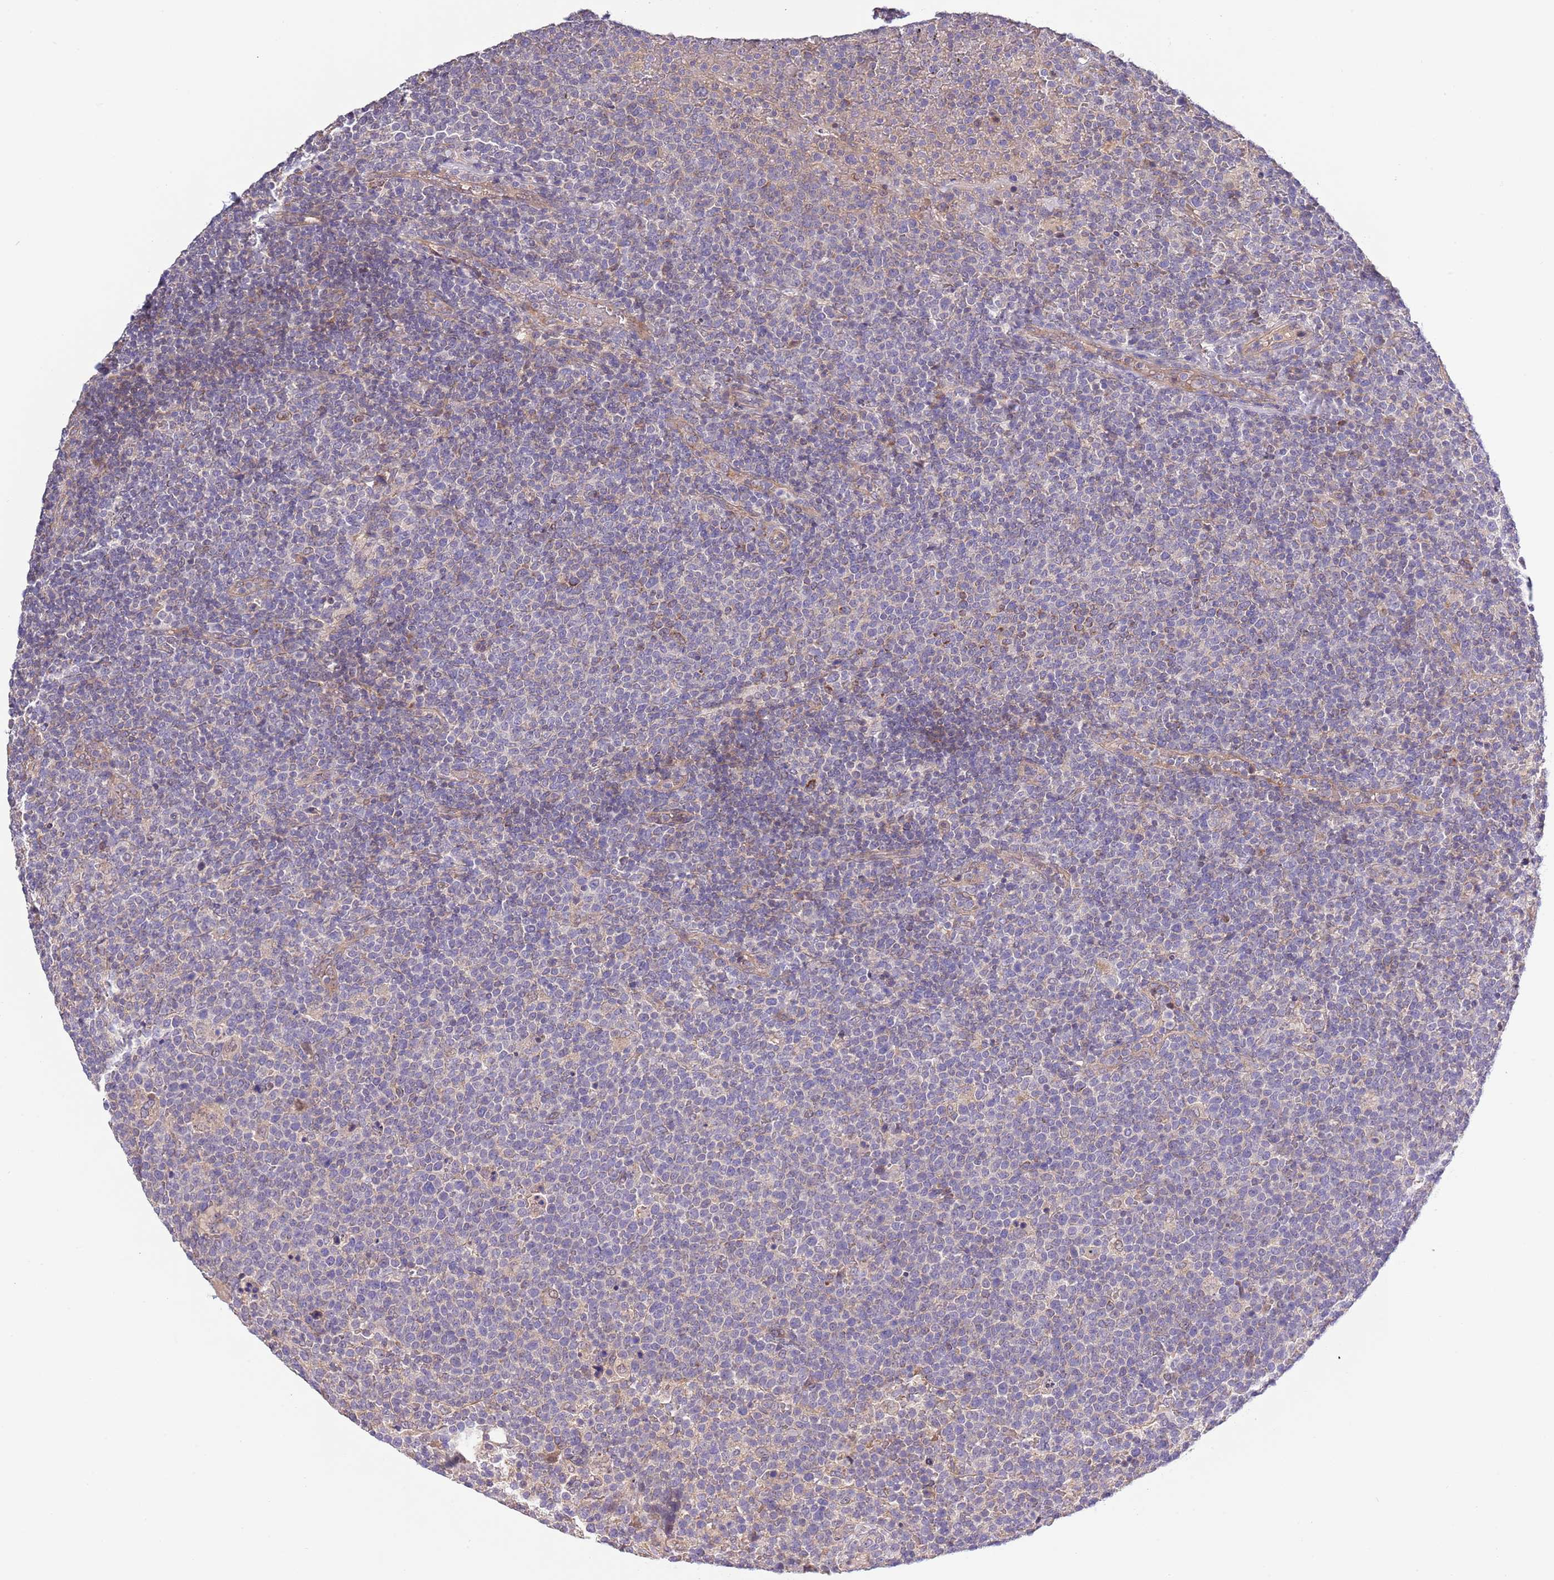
{"staining": {"intensity": "negative", "quantity": "none", "location": "none"}, "tissue": "lymphoma", "cell_type": "Tumor cells", "image_type": "cancer", "snomed": [{"axis": "morphology", "description": "Malignant lymphoma, non-Hodgkin's type, High grade"}, {"axis": "topography", "description": "Lymph node"}], "caption": "Image shows no protein expression in tumor cells of lymphoma tissue. The staining was performed using DAB to visualize the protein expression in brown, while the nuclei were stained in blue with hematoxylin (Magnification: 20x).", "gene": "LIPJ", "patient": {"sex": "male", "age": 61}}